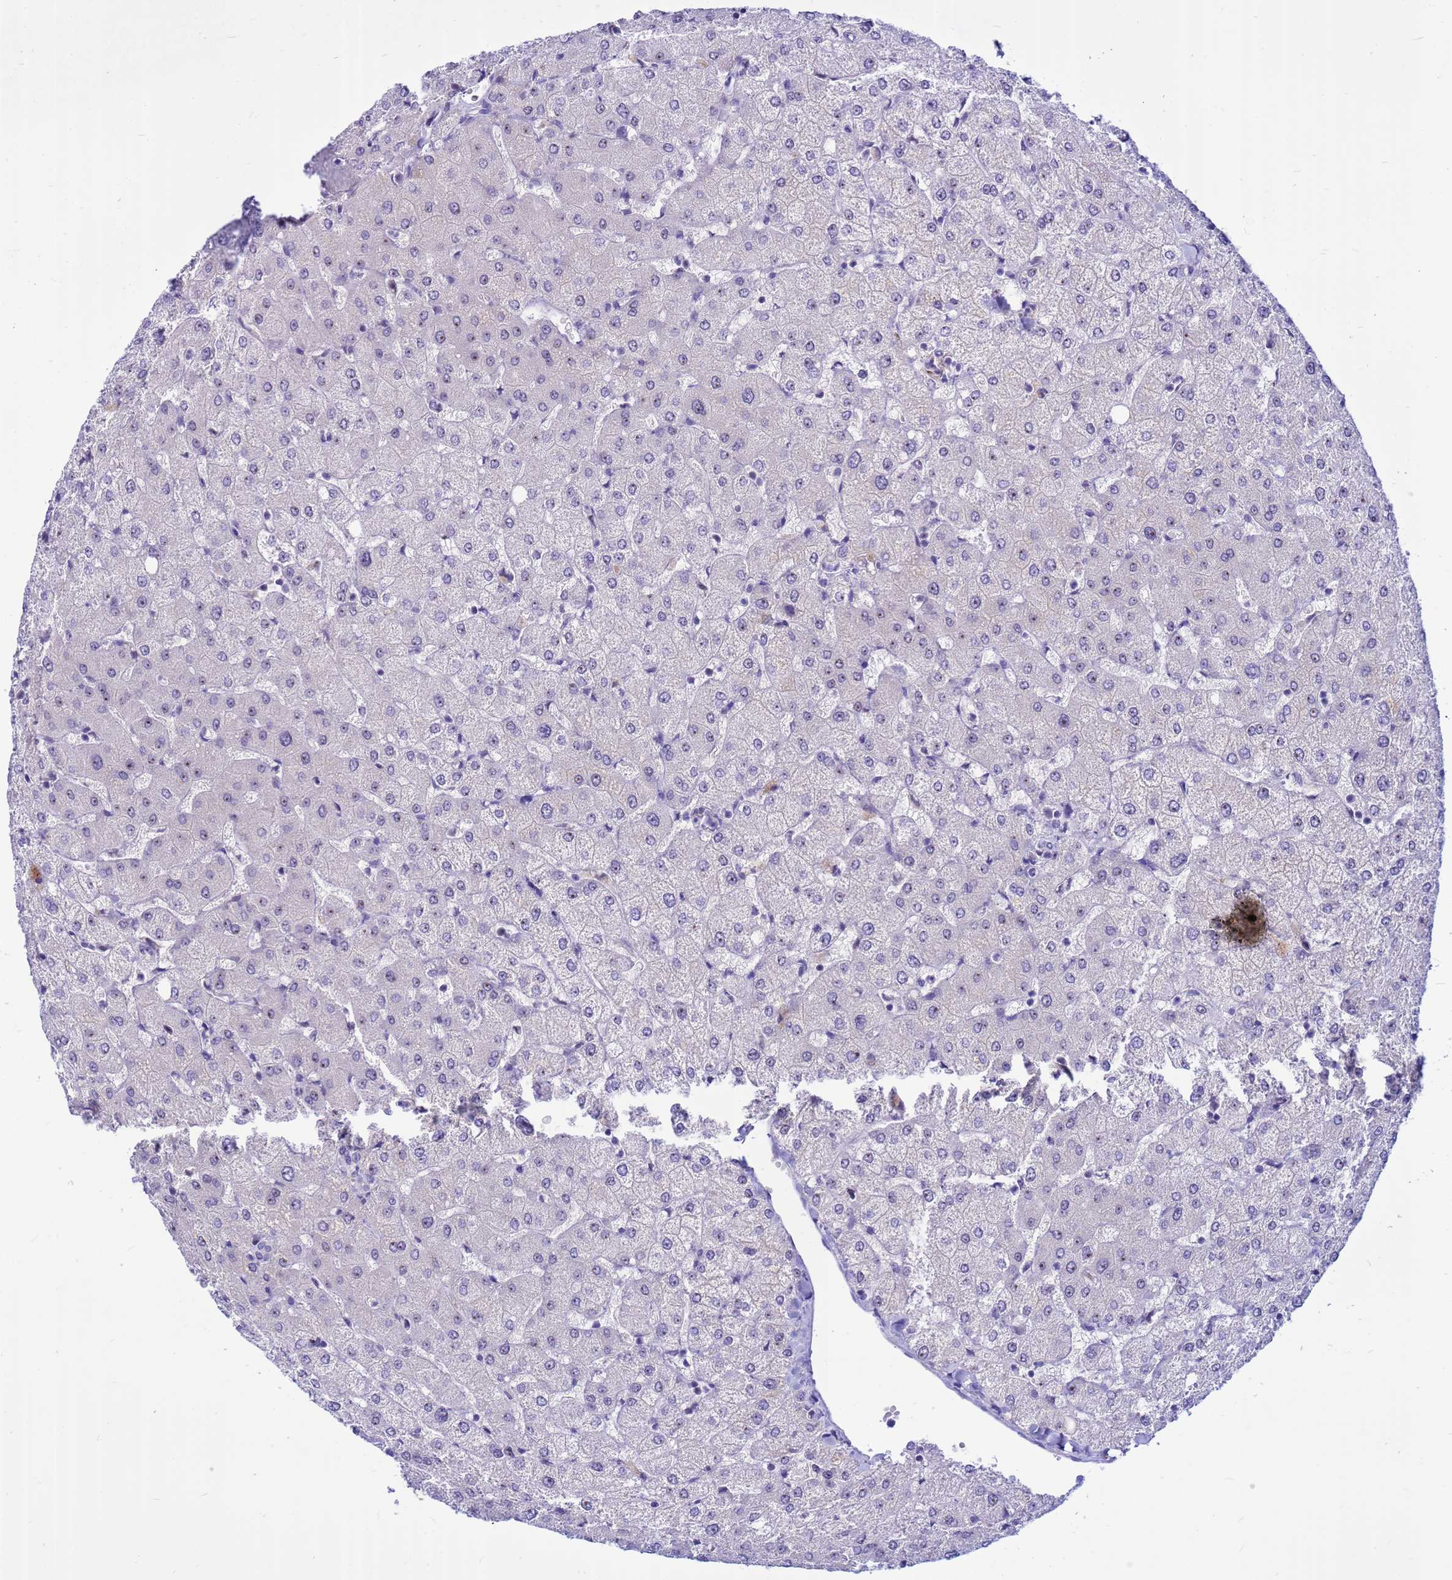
{"staining": {"intensity": "negative", "quantity": "none", "location": "none"}, "tissue": "liver", "cell_type": "Cholangiocytes", "image_type": "normal", "snomed": [{"axis": "morphology", "description": "Normal tissue, NOS"}, {"axis": "topography", "description": "Liver"}], "caption": "Liver was stained to show a protein in brown. There is no significant positivity in cholangiocytes. Nuclei are stained in blue.", "gene": "DMRTC2", "patient": {"sex": "female", "age": 54}}